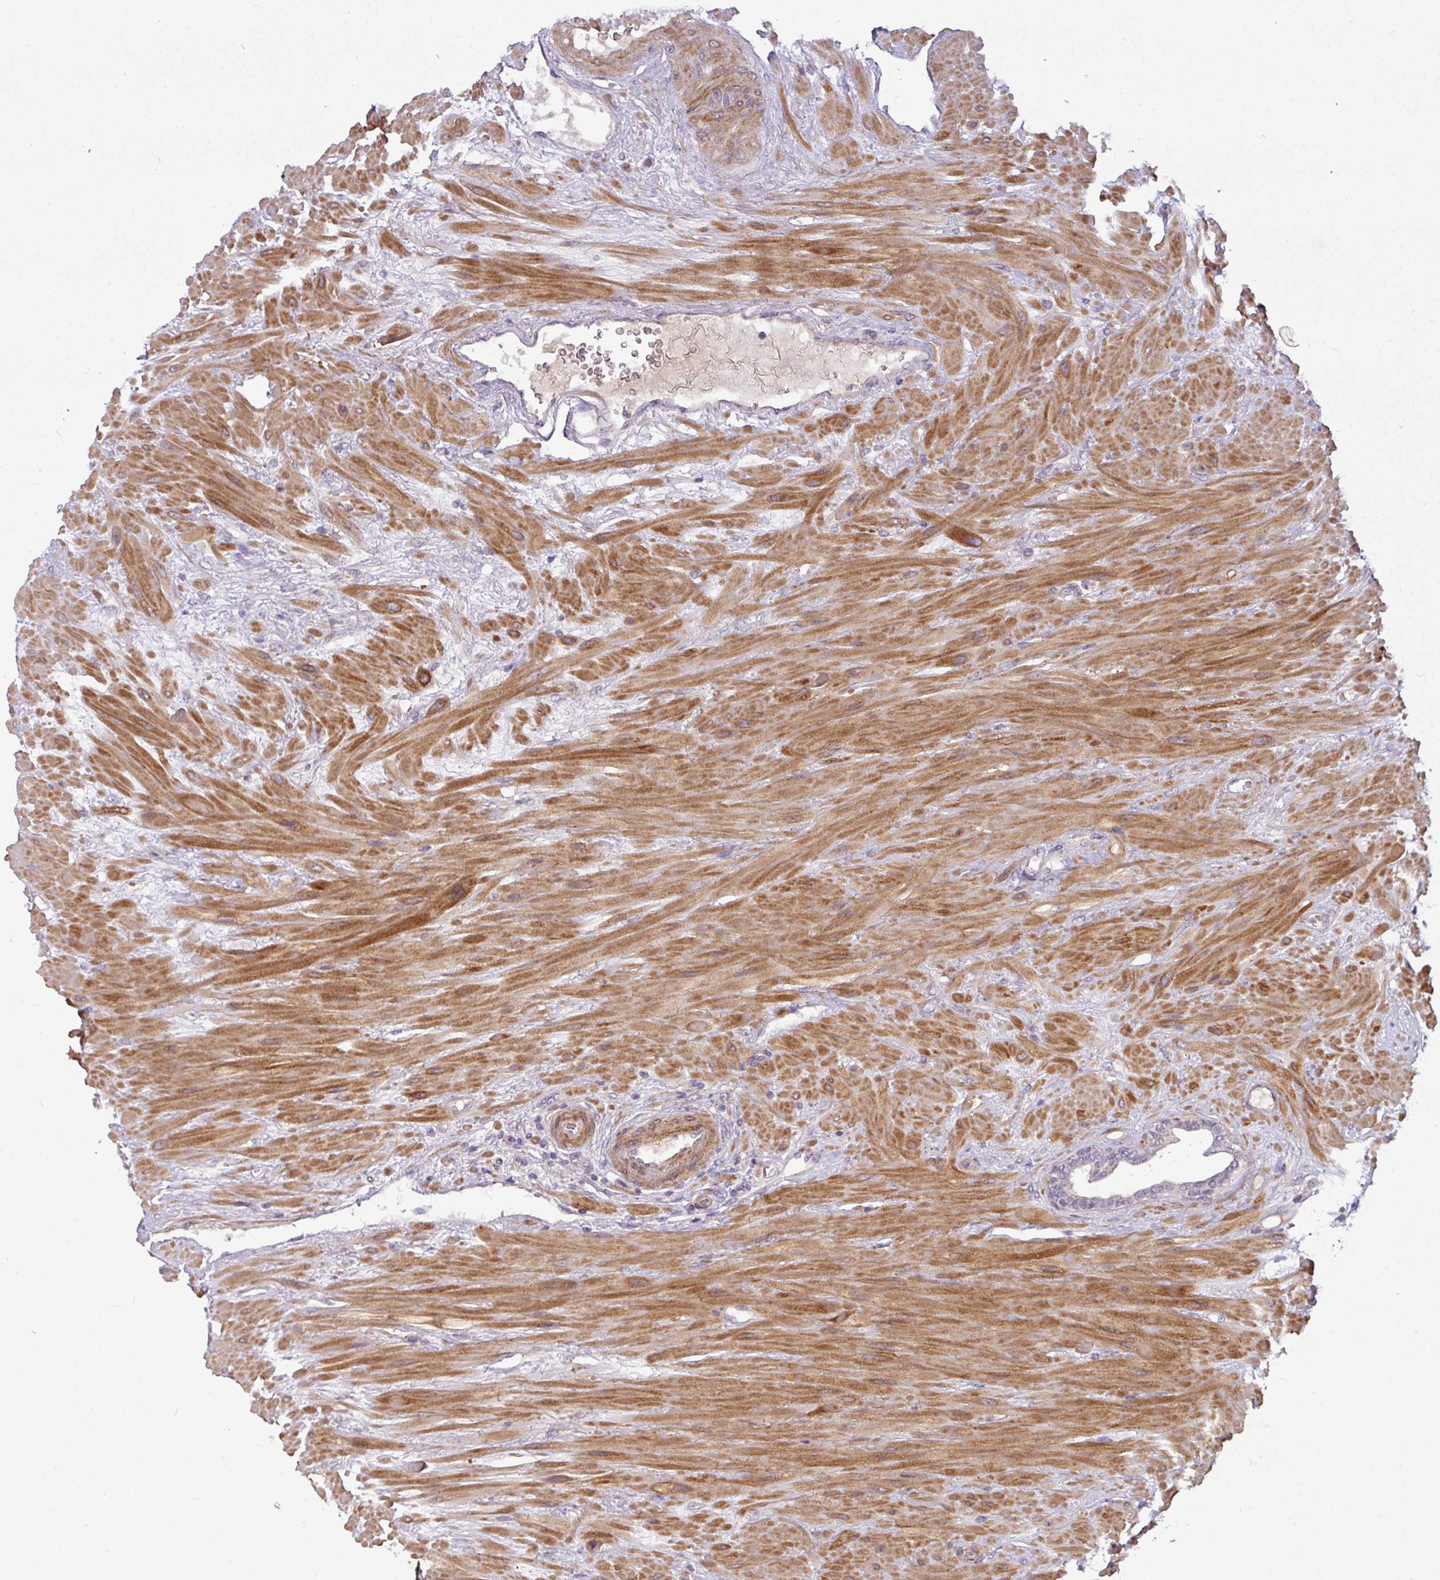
{"staining": {"intensity": "negative", "quantity": "none", "location": "none"}, "tissue": "prostate cancer", "cell_type": "Tumor cells", "image_type": "cancer", "snomed": [{"axis": "morphology", "description": "Adenocarcinoma, Low grade"}, {"axis": "topography", "description": "Prostate"}], "caption": "Histopathology image shows no significant protein staining in tumor cells of prostate adenocarcinoma (low-grade).", "gene": "ZNF35", "patient": {"sex": "male", "age": 61}}